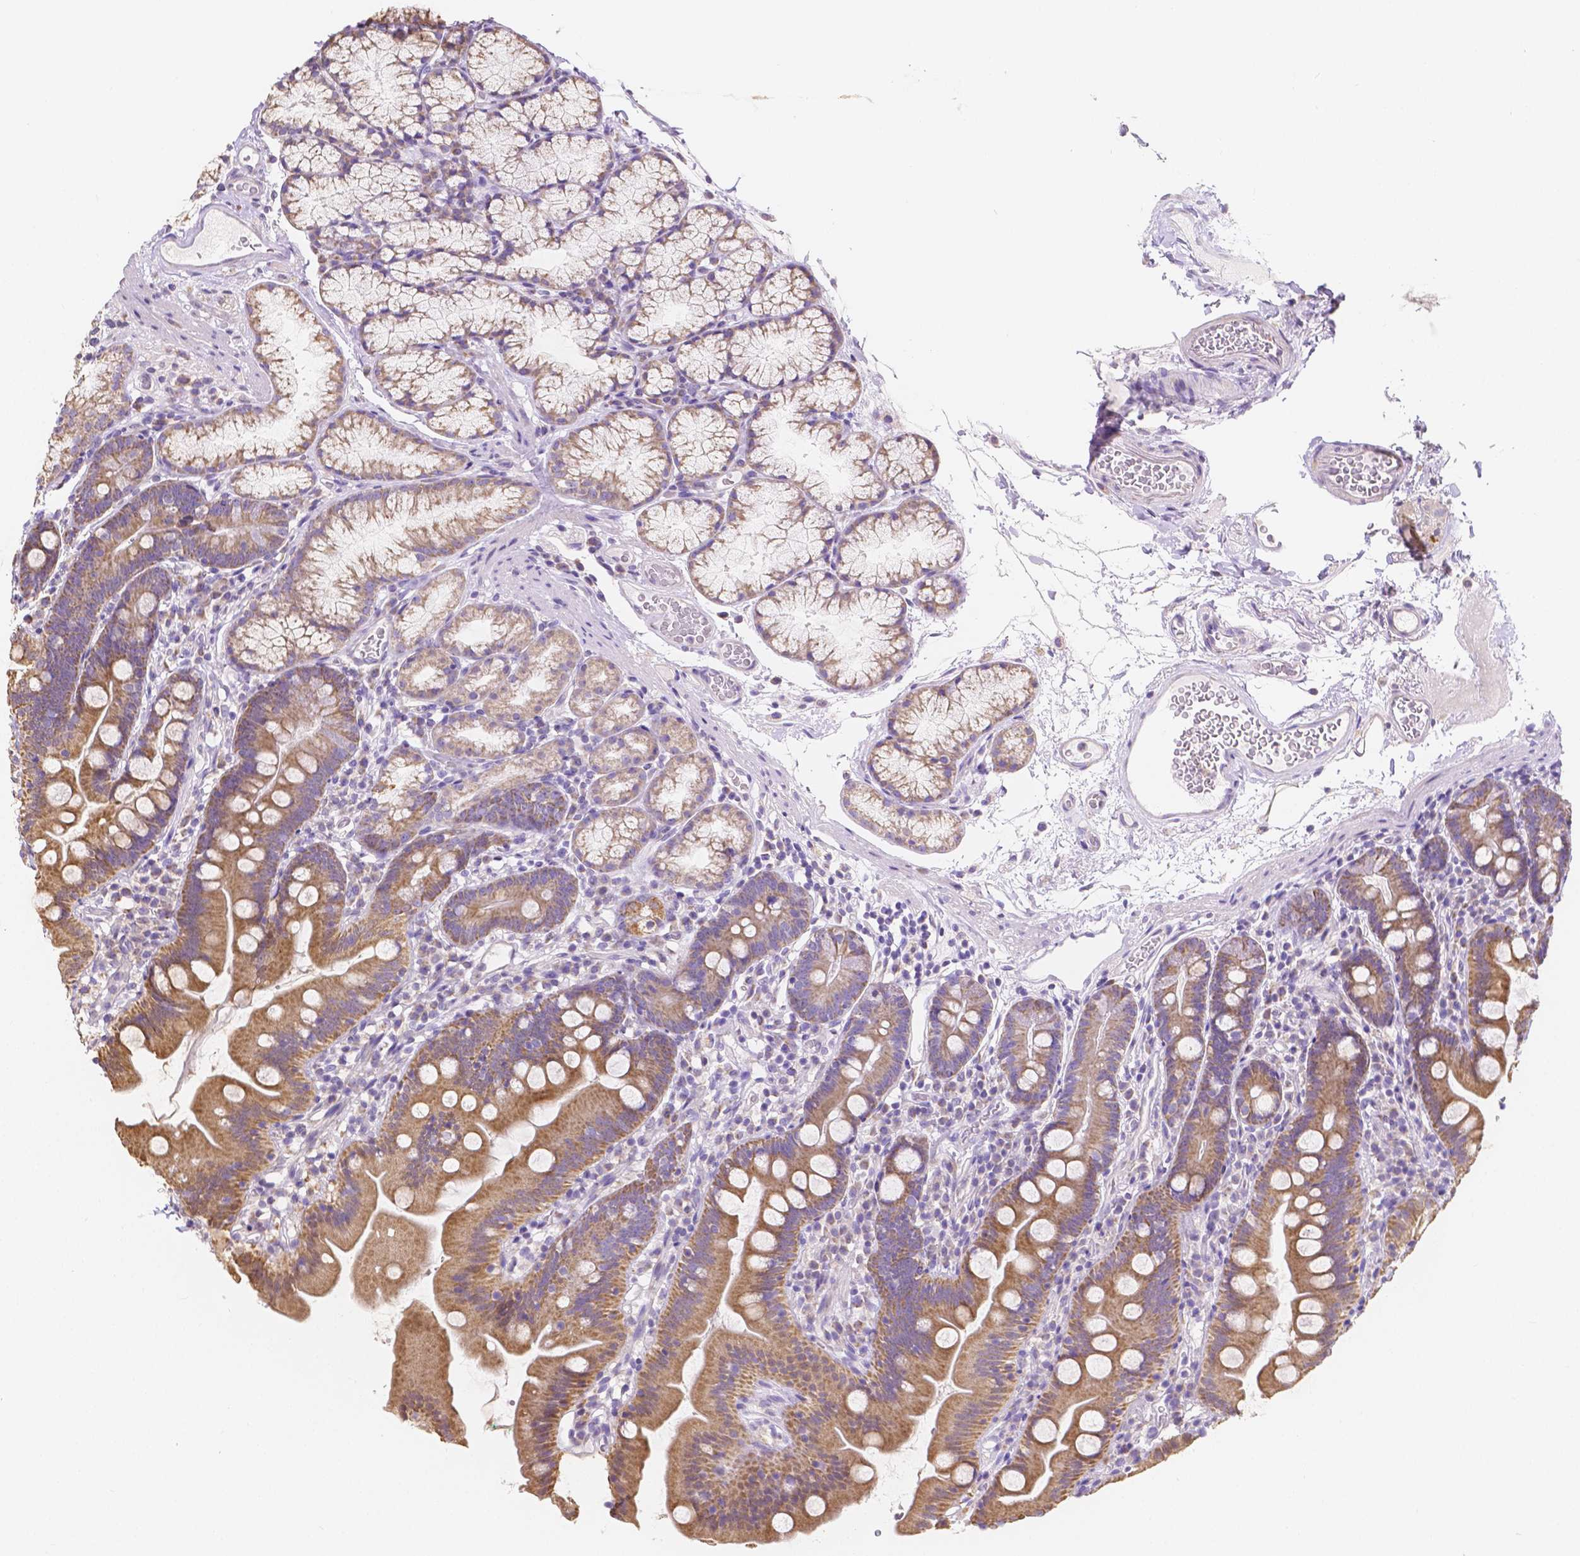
{"staining": {"intensity": "moderate", "quantity": "25%-75%", "location": "cytoplasmic/membranous"}, "tissue": "duodenum", "cell_type": "Glandular cells", "image_type": "normal", "snomed": [{"axis": "morphology", "description": "Normal tissue, NOS"}, {"axis": "topography", "description": "Duodenum"}], "caption": "The immunohistochemical stain highlights moderate cytoplasmic/membranous positivity in glandular cells of benign duodenum. (DAB (3,3'-diaminobenzidine) IHC, brown staining for protein, blue staining for nuclei).", "gene": "TMEM130", "patient": {"sex": "female", "age": 67}}